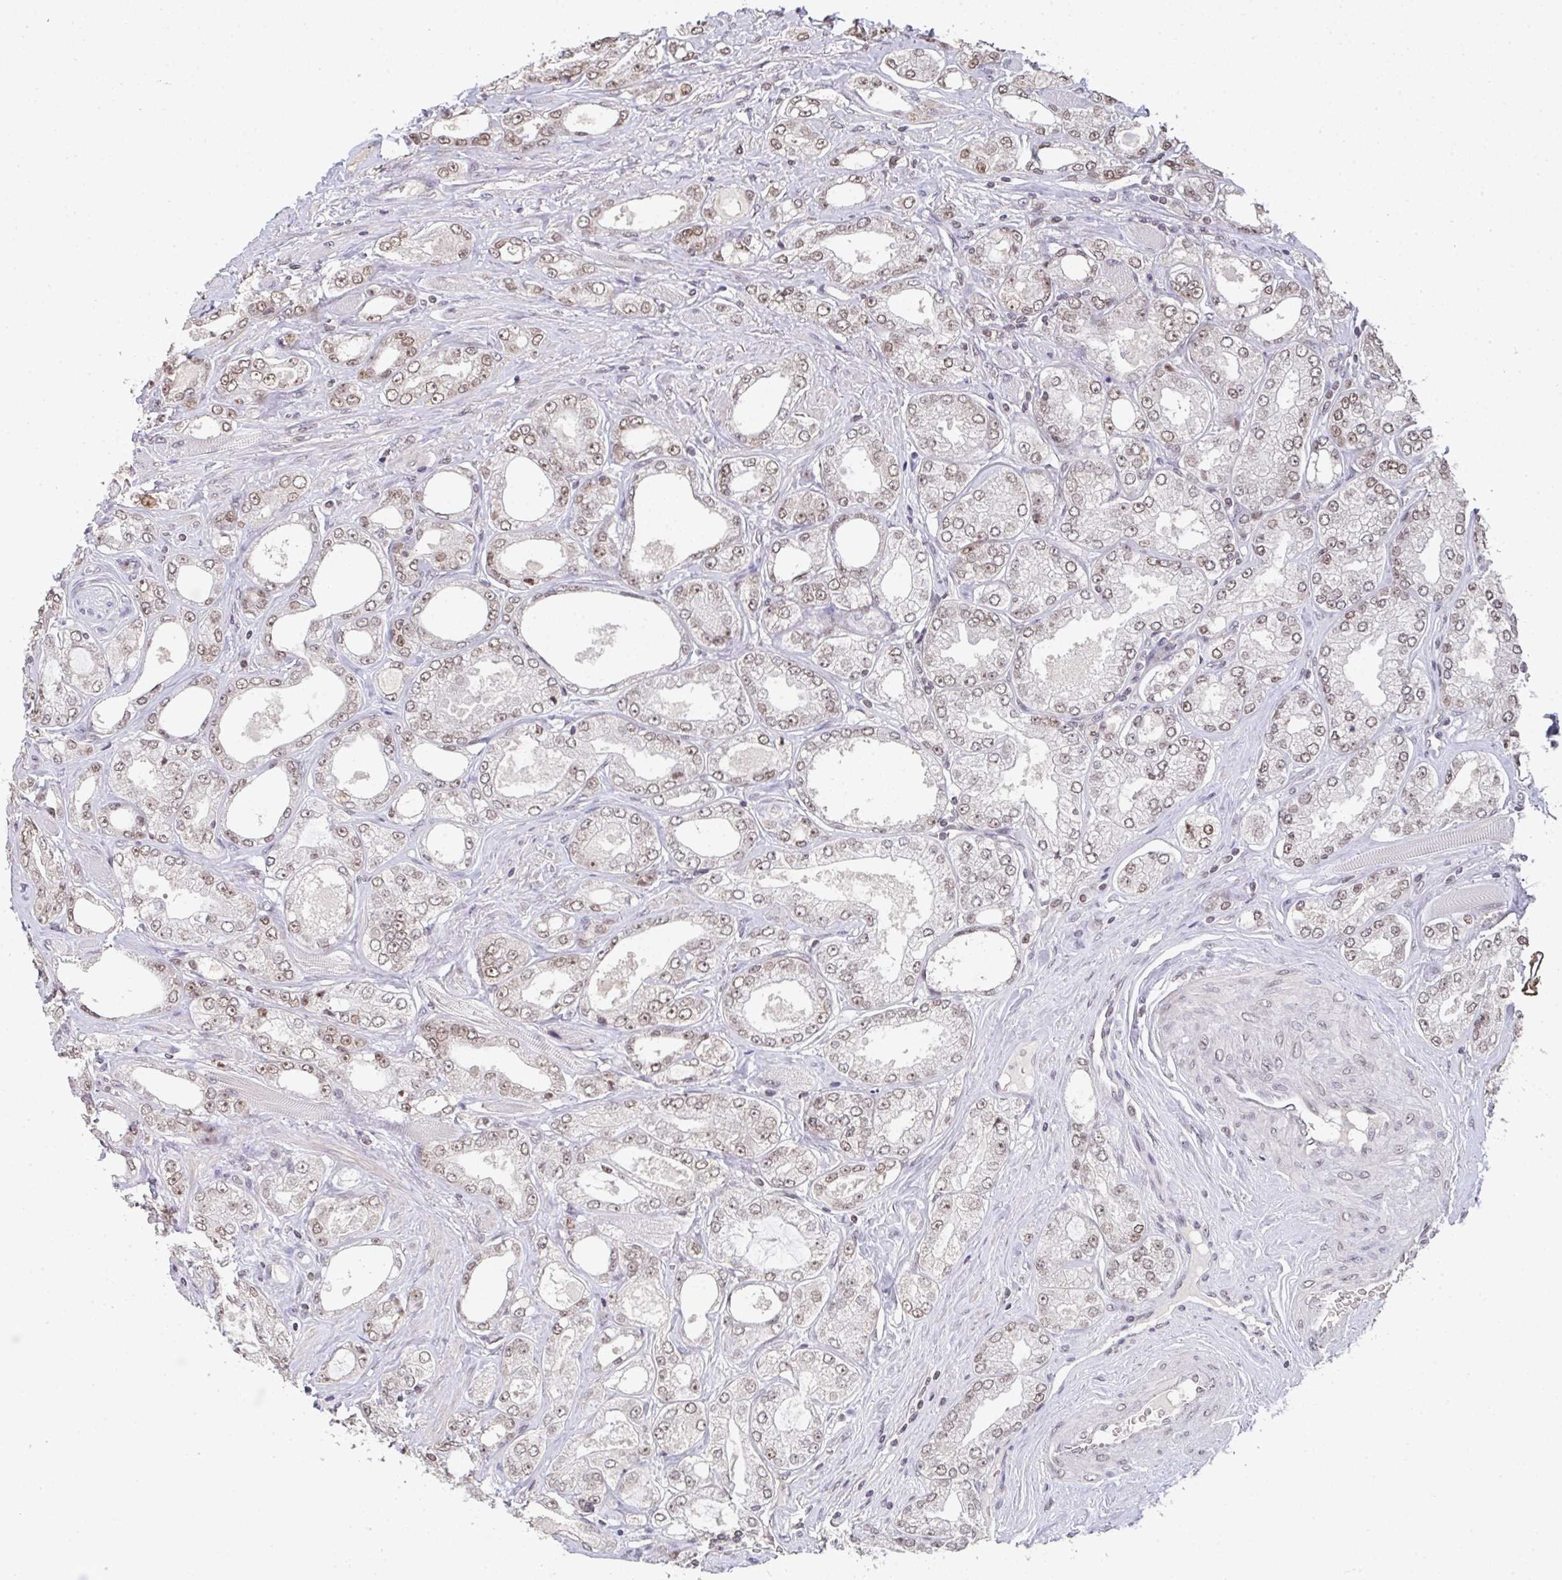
{"staining": {"intensity": "weak", "quantity": "25%-75%", "location": "nuclear"}, "tissue": "prostate cancer", "cell_type": "Tumor cells", "image_type": "cancer", "snomed": [{"axis": "morphology", "description": "Adenocarcinoma, High grade"}, {"axis": "topography", "description": "Prostate"}], "caption": "Immunohistochemical staining of prostate cancer shows weak nuclear protein positivity in about 25%-75% of tumor cells.", "gene": "DKC1", "patient": {"sex": "male", "age": 68}}